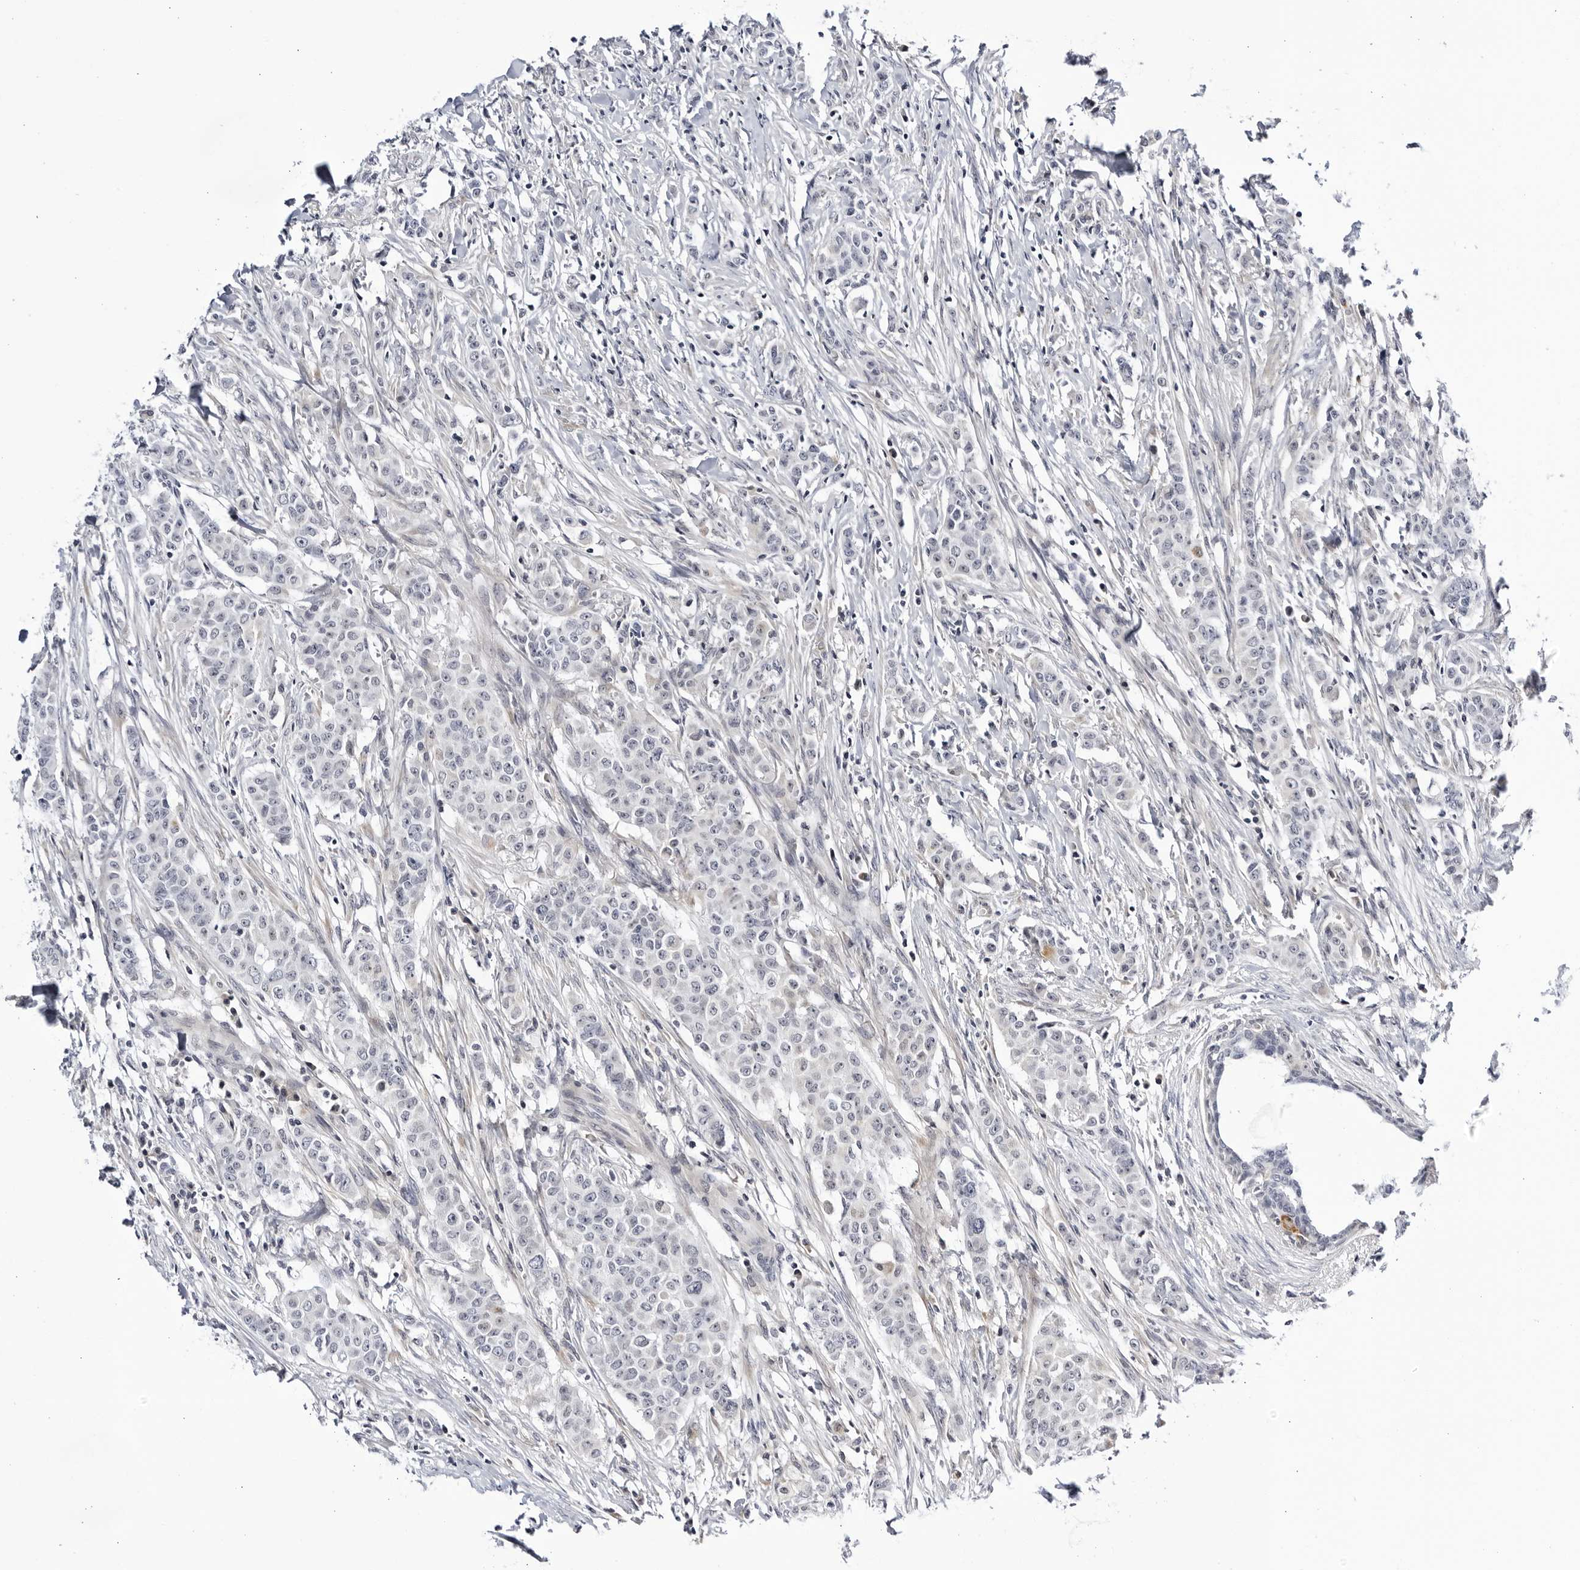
{"staining": {"intensity": "negative", "quantity": "none", "location": "none"}, "tissue": "breast cancer", "cell_type": "Tumor cells", "image_type": "cancer", "snomed": [{"axis": "morphology", "description": "Duct carcinoma"}, {"axis": "topography", "description": "Breast"}], "caption": "This is a image of immunohistochemistry staining of breast cancer (invasive ductal carcinoma), which shows no staining in tumor cells.", "gene": "CNBD1", "patient": {"sex": "female", "age": 40}}